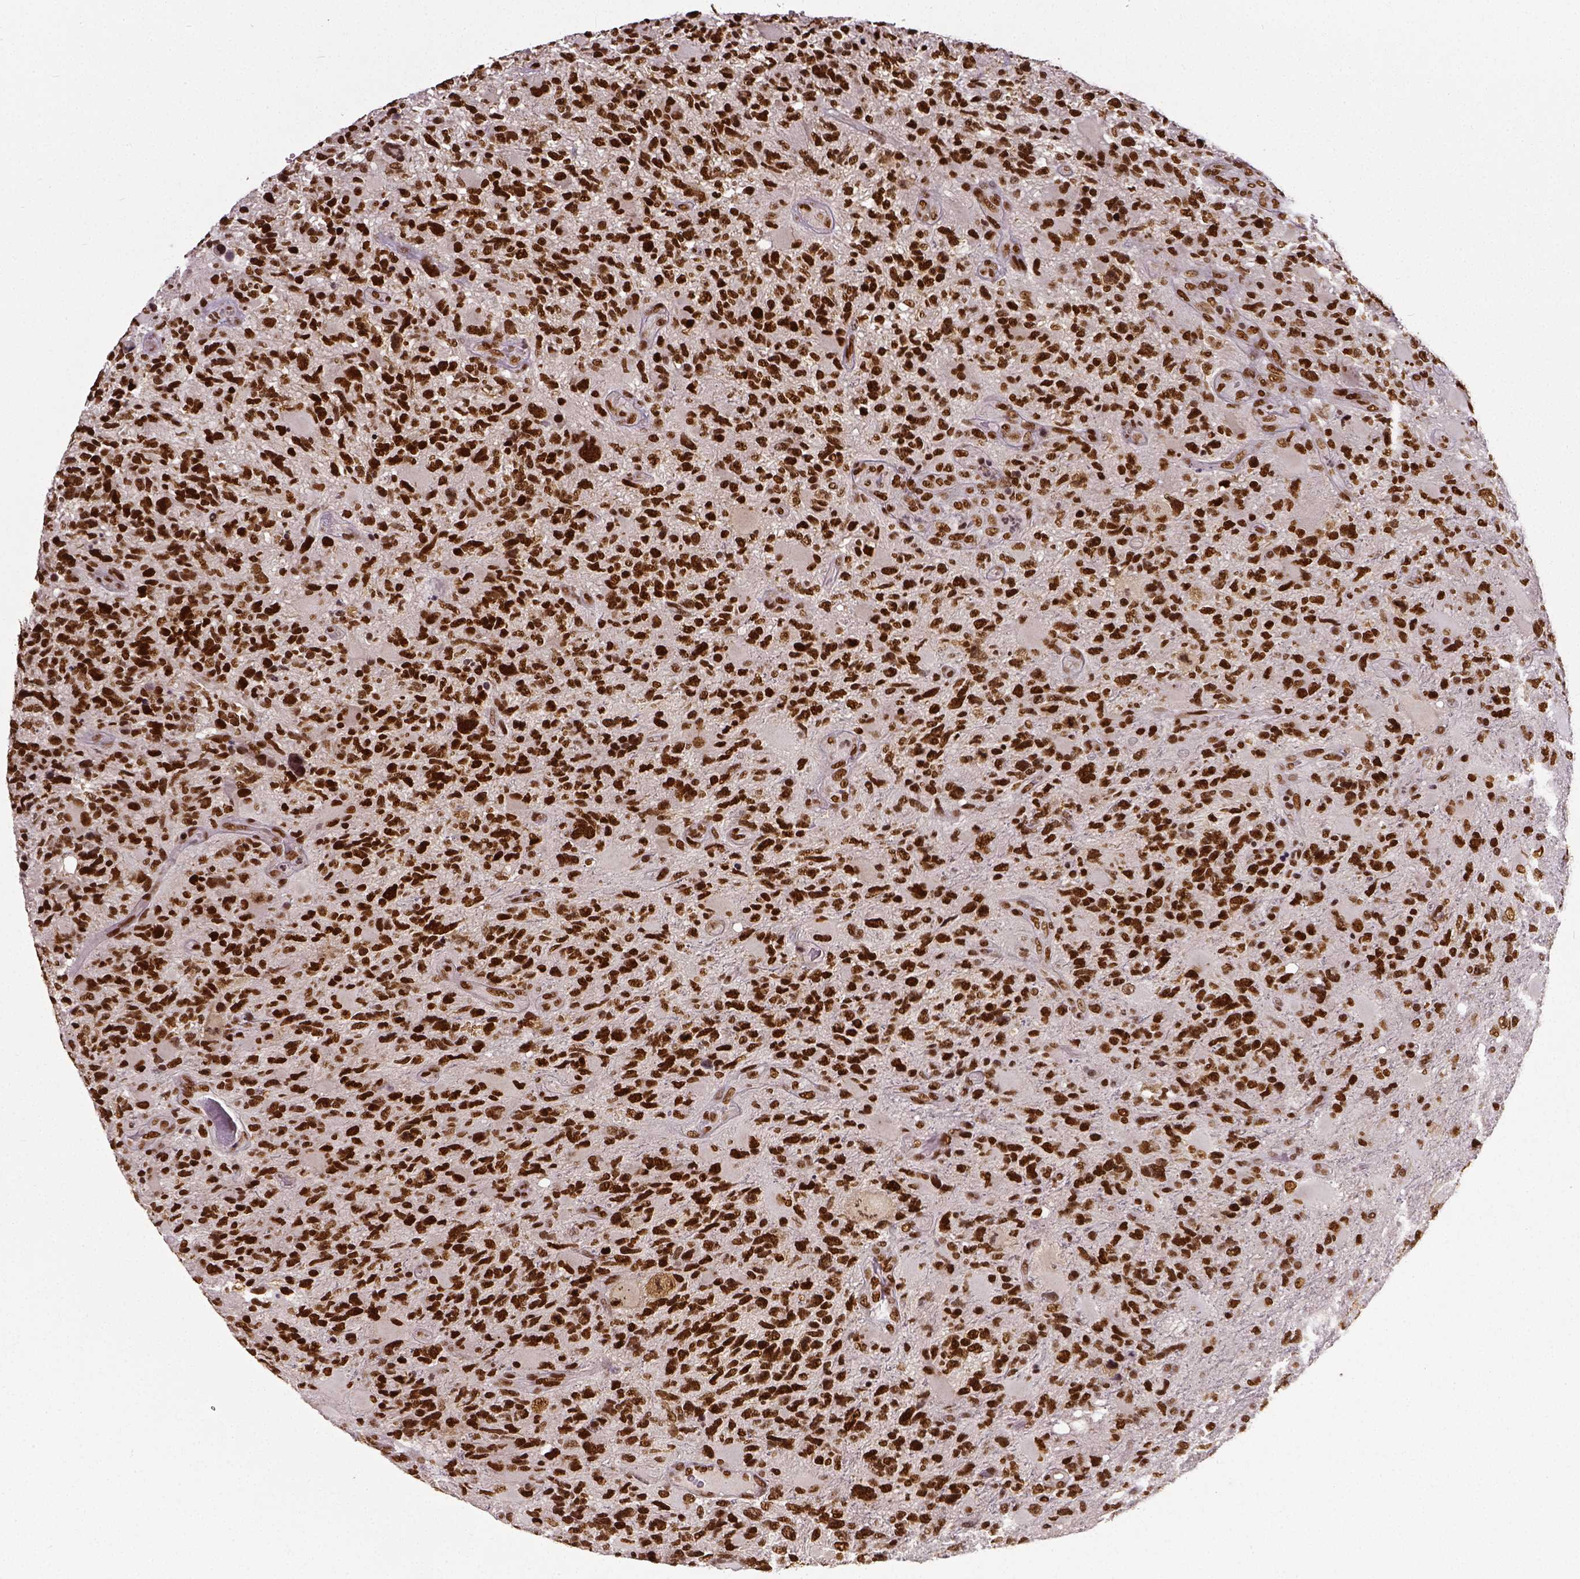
{"staining": {"intensity": "strong", "quantity": ">75%", "location": "nuclear"}, "tissue": "glioma", "cell_type": "Tumor cells", "image_type": "cancer", "snomed": [{"axis": "morphology", "description": "Glioma, malignant, High grade"}, {"axis": "topography", "description": "Brain"}], "caption": "Tumor cells reveal high levels of strong nuclear positivity in about >75% of cells in human high-grade glioma (malignant).", "gene": "ATRX", "patient": {"sex": "female", "age": 71}}